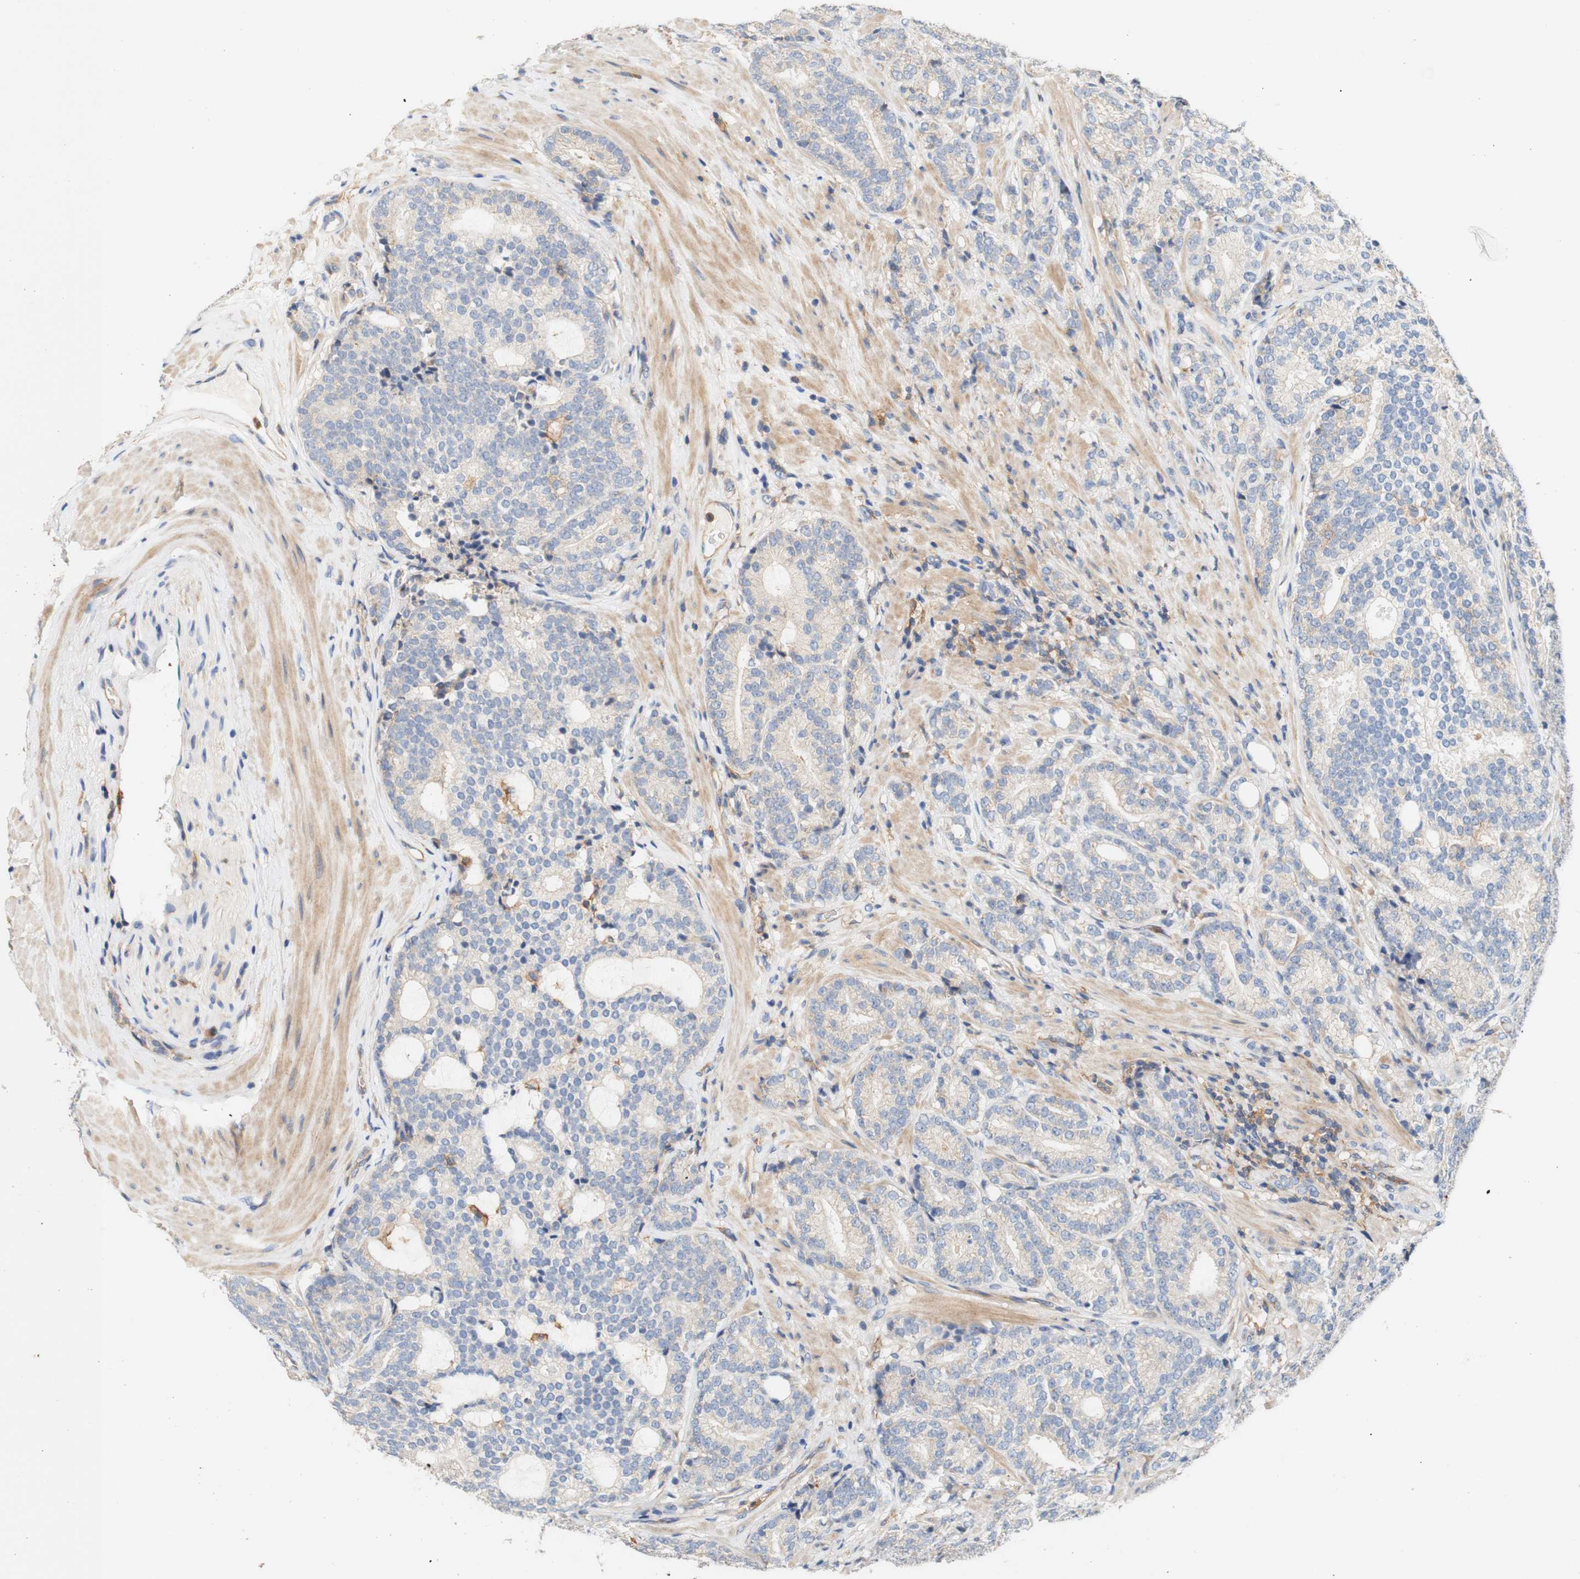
{"staining": {"intensity": "negative", "quantity": "none", "location": "none"}, "tissue": "prostate cancer", "cell_type": "Tumor cells", "image_type": "cancer", "snomed": [{"axis": "morphology", "description": "Adenocarcinoma, High grade"}, {"axis": "topography", "description": "Prostate"}], "caption": "The histopathology image shows no significant positivity in tumor cells of prostate cancer (adenocarcinoma (high-grade)).", "gene": "PCDH7", "patient": {"sex": "male", "age": 61}}